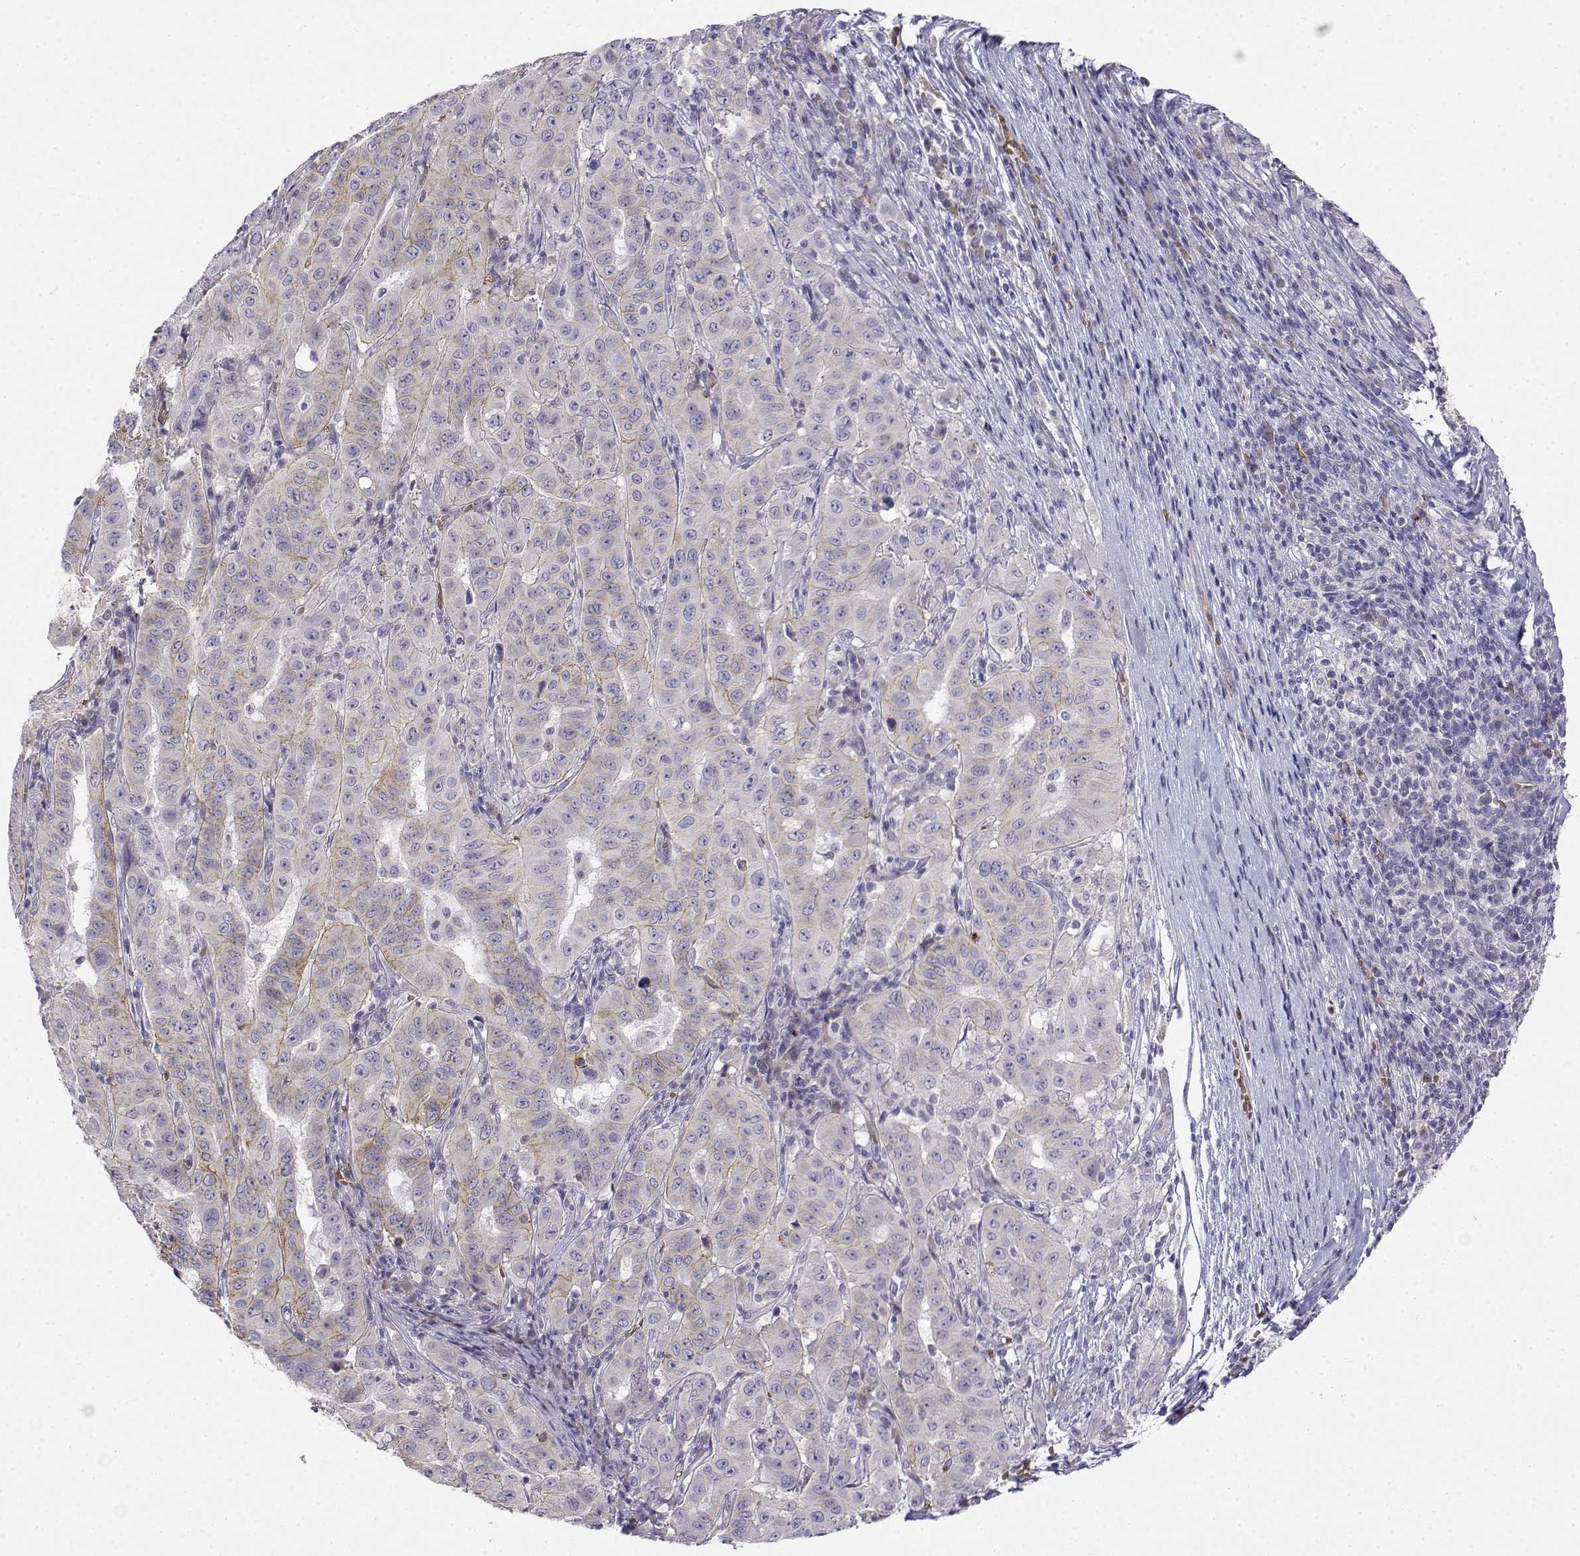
{"staining": {"intensity": "negative", "quantity": "none", "location": "none"}, "tissue": "pancreatic cancer", "cell_type": "Tumor cells", "image_type": "cancer", "snomed": [{"axis": "morphology", "description": "Adenocarcinoma, NOS"}, {"axis": "topography", "description": "Pancreas"}], "caption": "This photomicrograph is of pancreatic cancer (adenocarcinoma) stained with immunohistochemistry (IHC) to label a protein in brown with the nuclei are counter-stained blue. There is no expression in tumor cells.", "gene": "CADM1", "patient": {"sex": "male", "age": 63}}